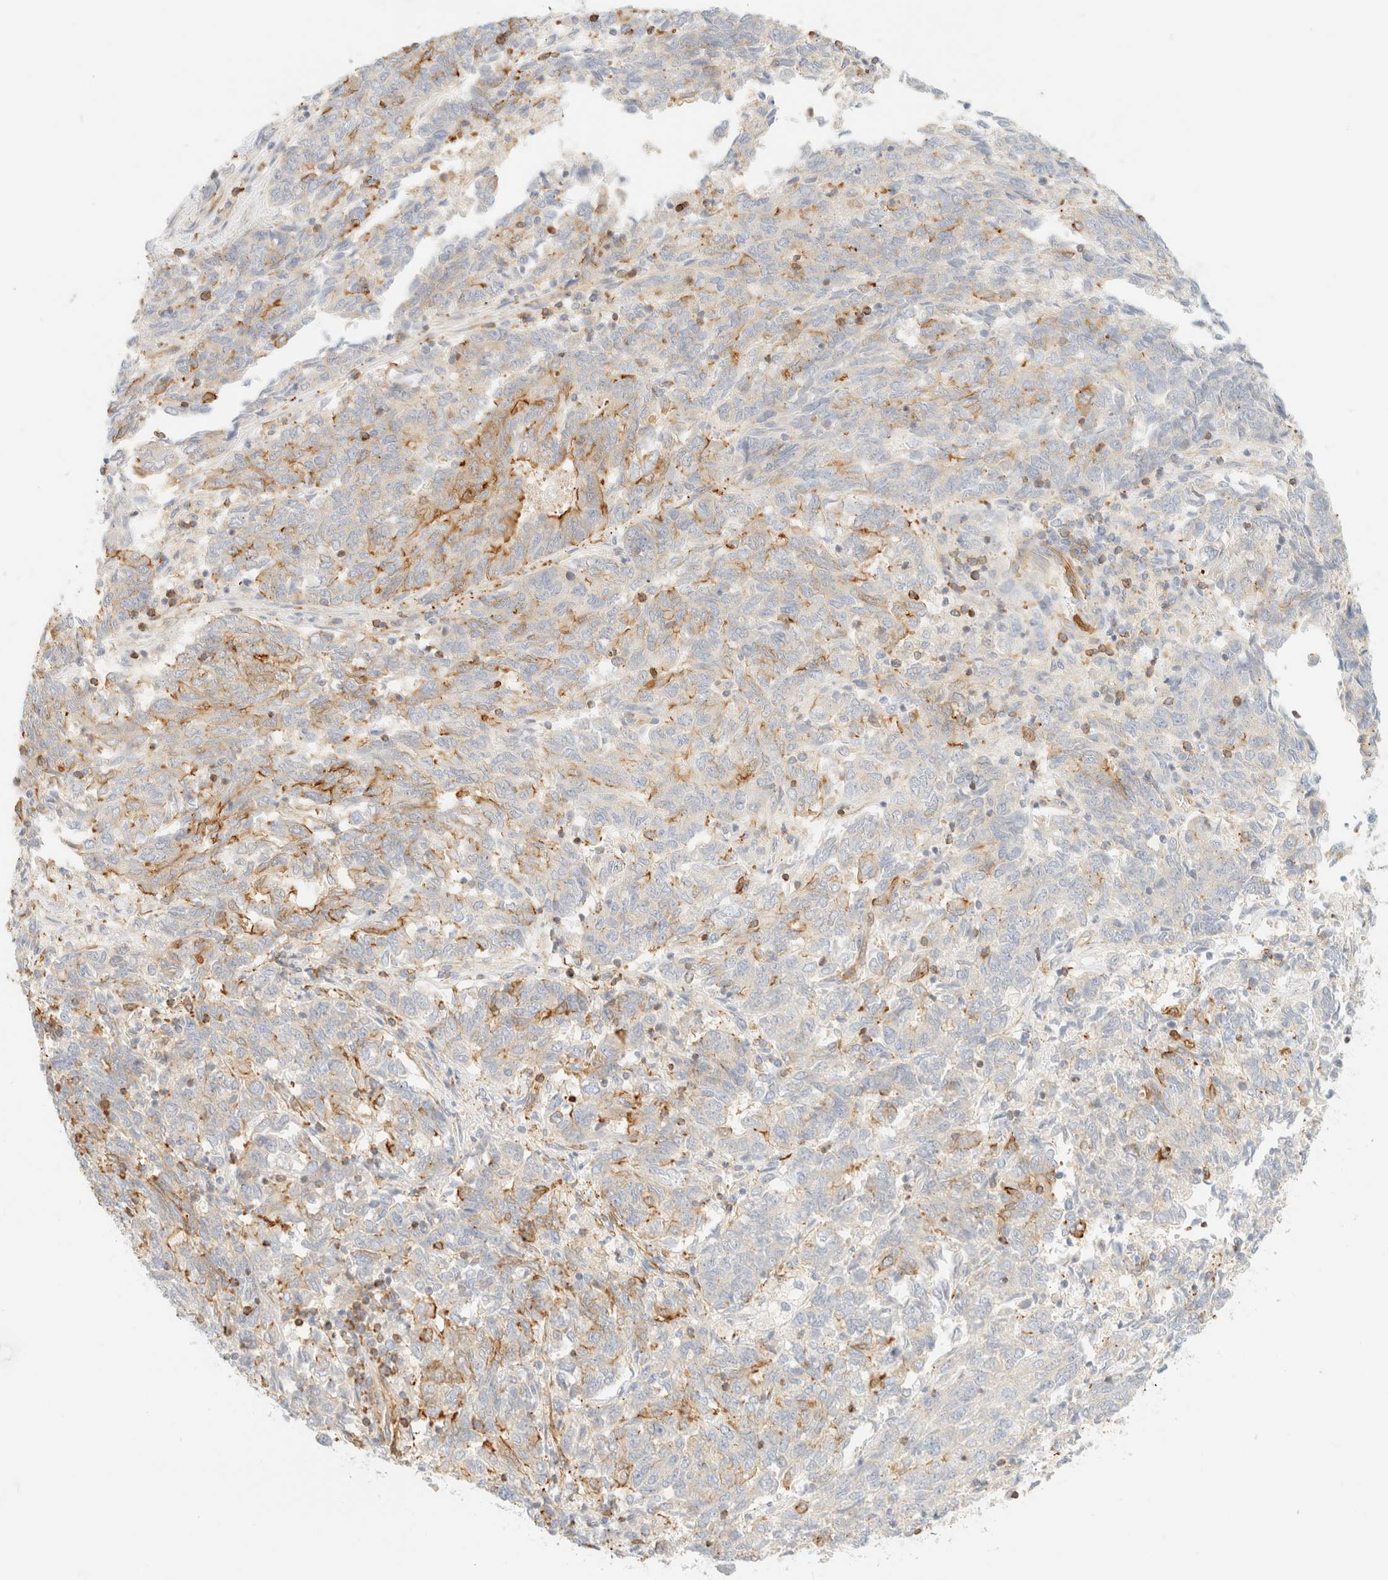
{"staining": {"intensity": "moderate", "quantity": "<25%", "location": "cytoplasmic/membranous"}, "tissue": "endometrial cancer", "cell_type": "Tumor cells", "image_type": "cancer", "snomed": [{"axis": "morphology", "description": "Adenocarcinoma, NOS"}, {"axis": "topography", "description": "Endometrium"}], "caption": "This is an image of immunohistochemistry staining of endometrial cancer (adenocarcinoma), which shows moderate positivity in the cytoplasmic/membranous of tumor cells.", "gene": "OTOP2", "patient": {"sex": "female", "age": 80}}